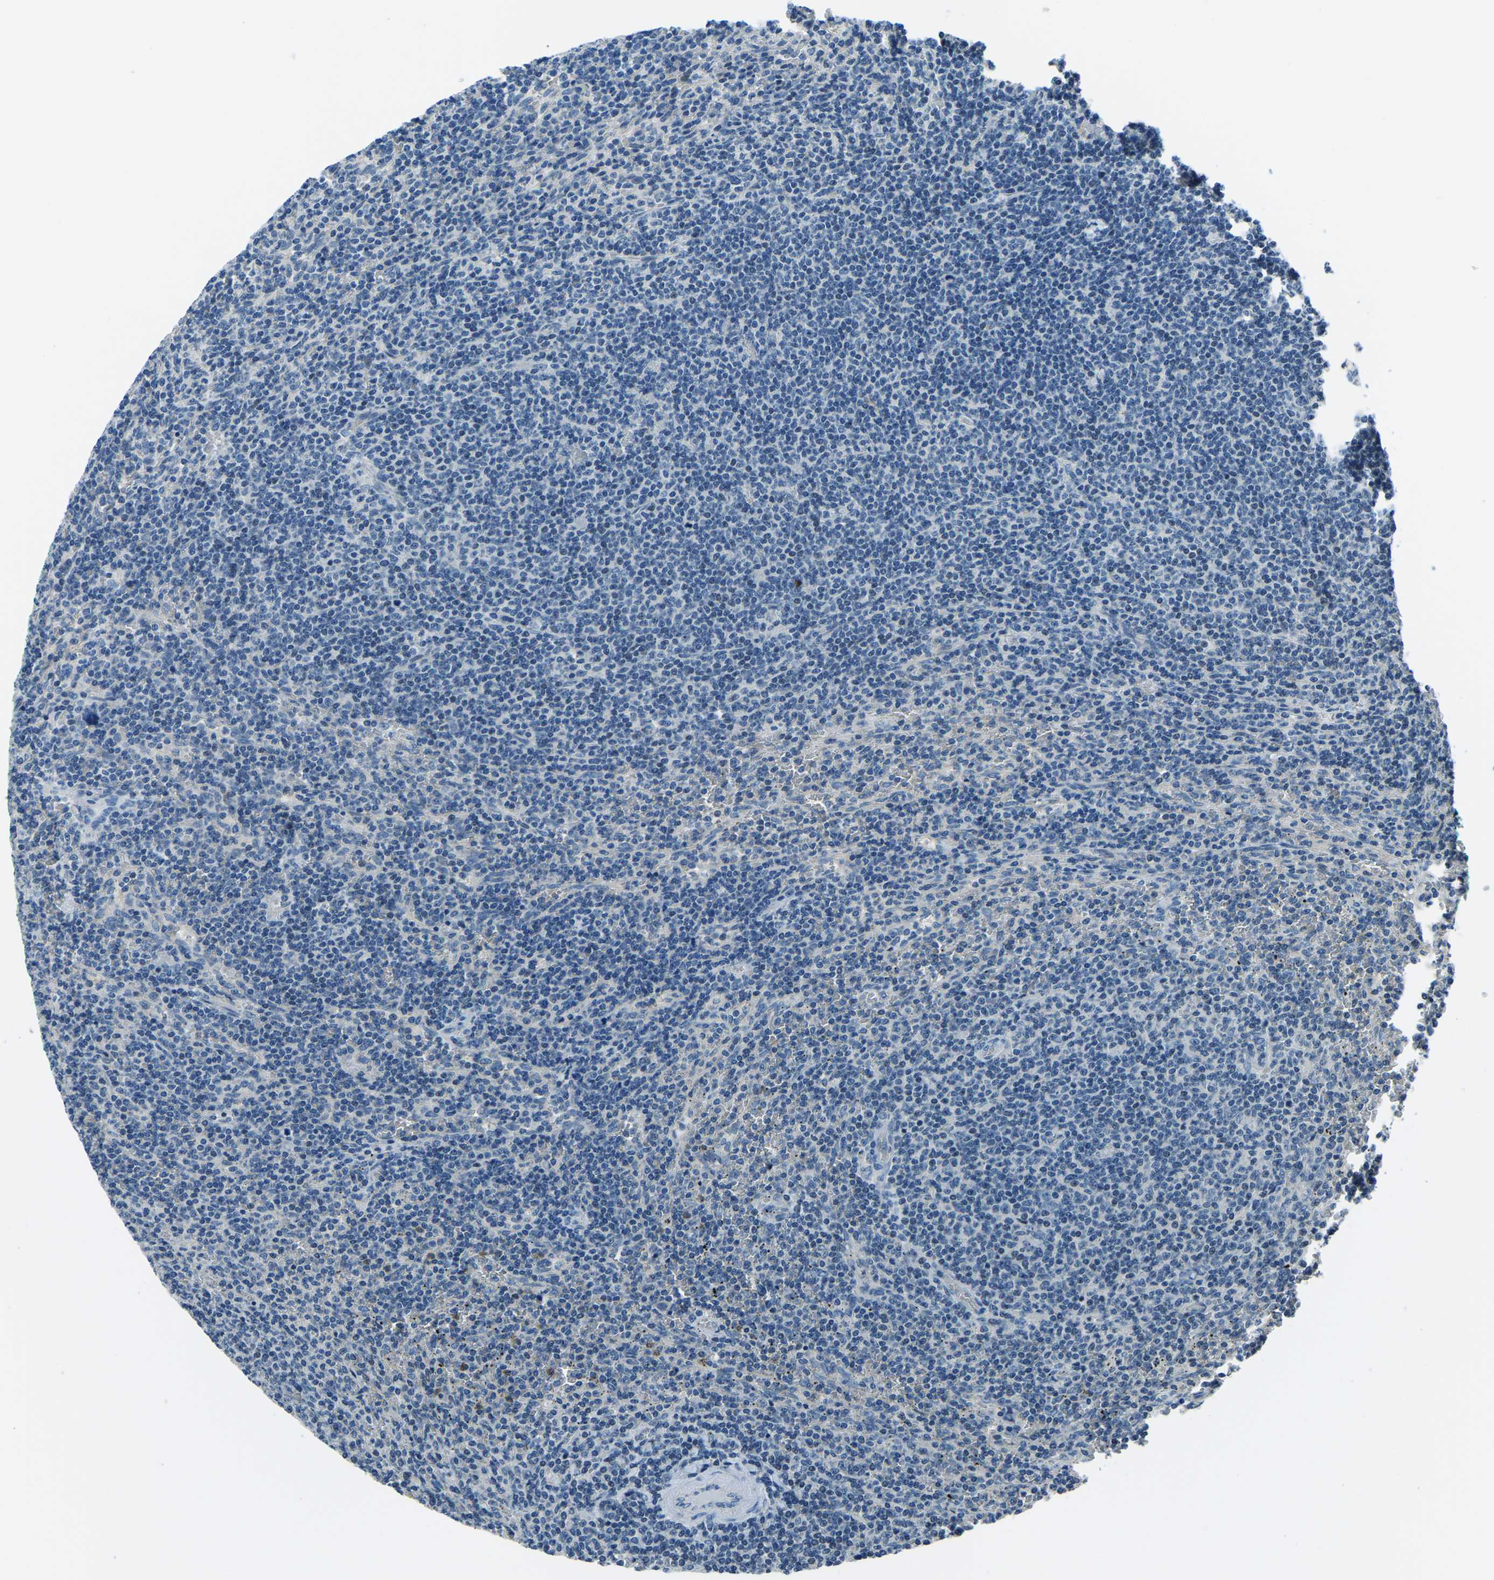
{"staining": {"intensity": "negative", "quantity": "none", "location": "none"}, "tissue": "lymphoma", "cell_type": "Tumor cells", "image_type": "cancer", "snomed": [{"axis": "morphology", "description": "Malignant lymphoma, non-Hodgkin's type, Low grade"}, {"axis": "topography", "description": "Spleen"}], "caption": "Human low-grade malignant lymphoma, non-Hodgkin's type stained for a protein using IHC reveals no staining in tumor cells.", "gene": "RRP1", "patient": {"sex": "female", "age": 50}}